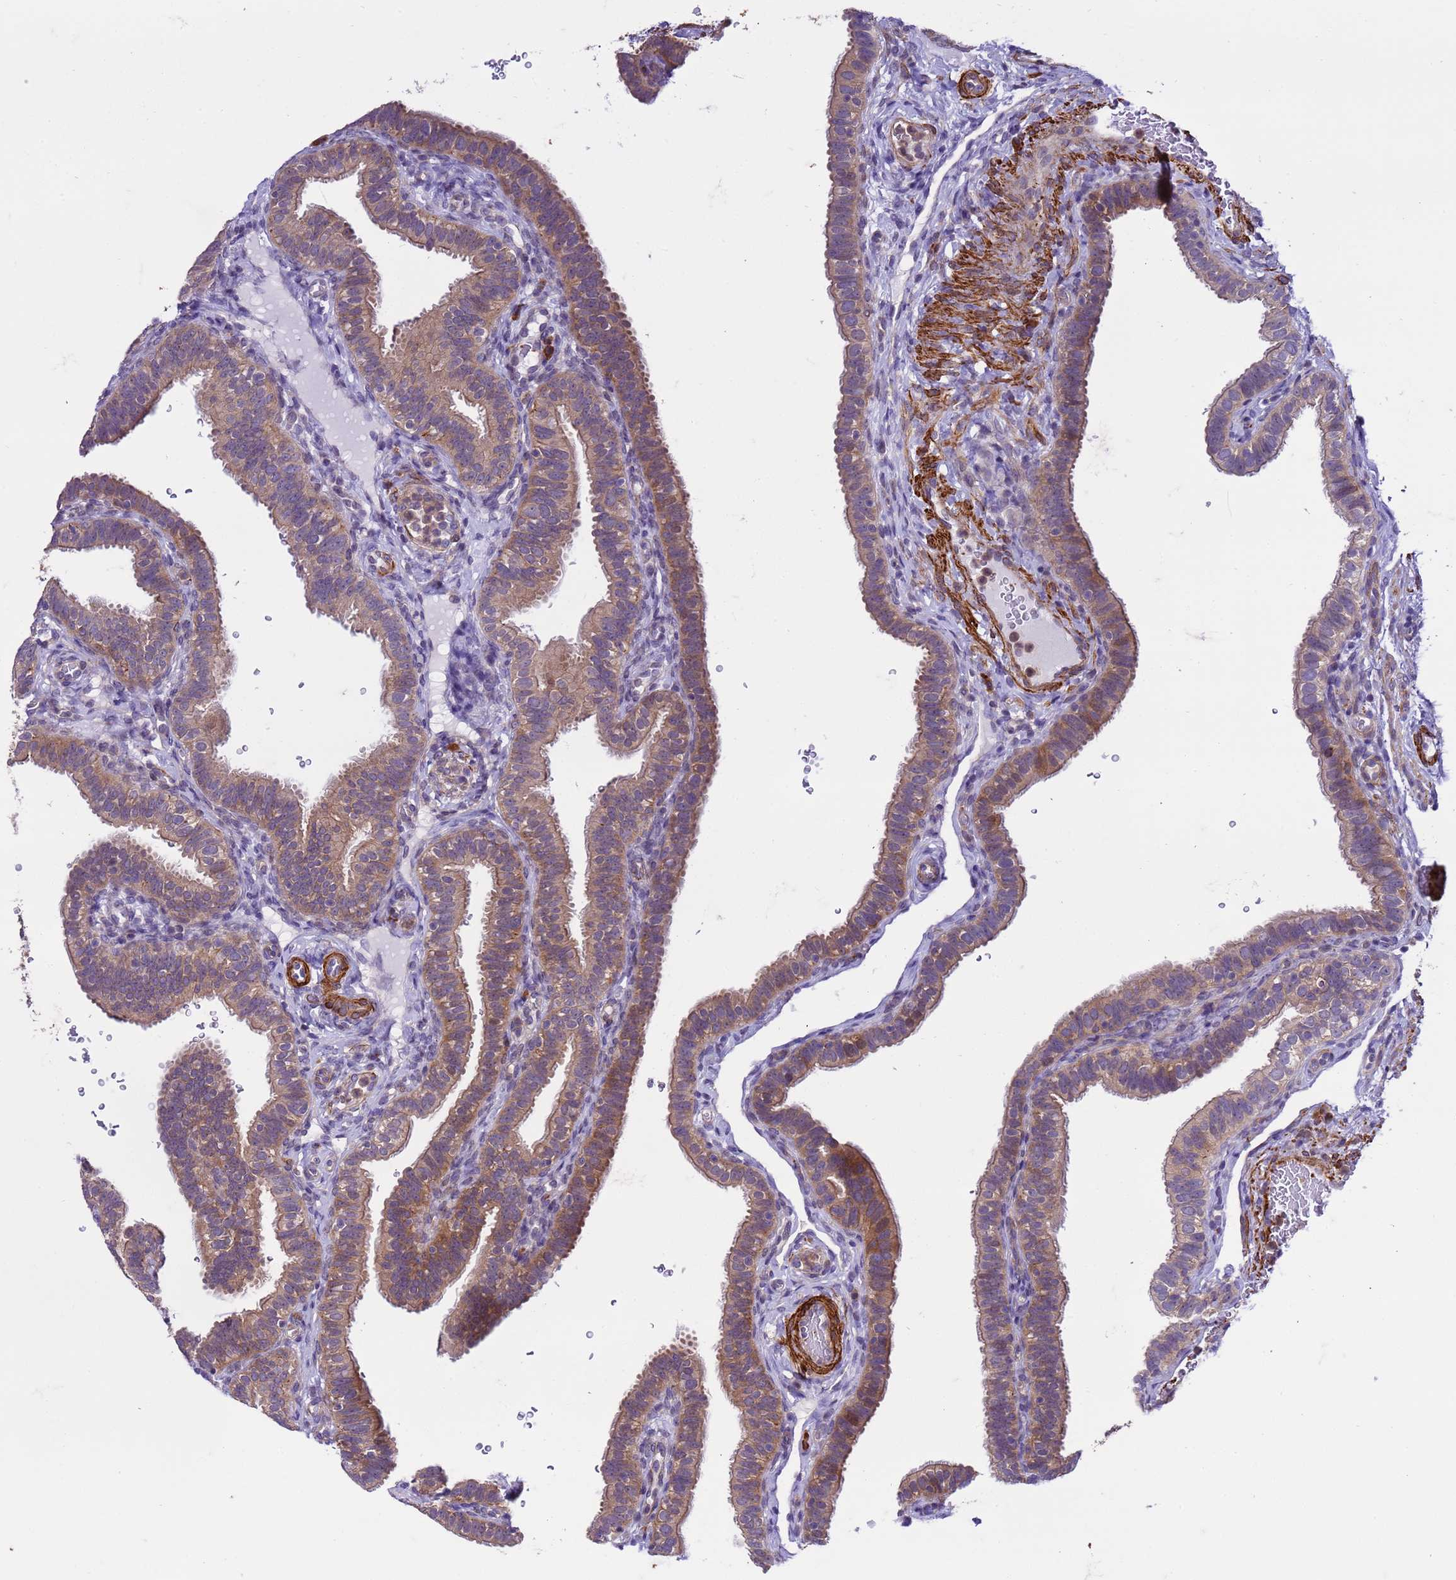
{"staining": {"intensity": "moderate", "quantity": ">75%", "location": "cytoplasmic/membranous"}, "tissue": "fallopian tube", "cell_type": "Glandular cells", "image_type": "normal", "snomed": [{"axis": "morphology", "description": "Normal tissue, NOS"}, {"axis": "topography", "description": "Fallopian tube"}], "caption": "Fallopian tube stained for a protein (brown) displays moderate cytoplasmic/membranous positive positivity in about >75% of glandular cells.", "gene": "GEN1", "patient": {"sex": "female", "age": 41}}